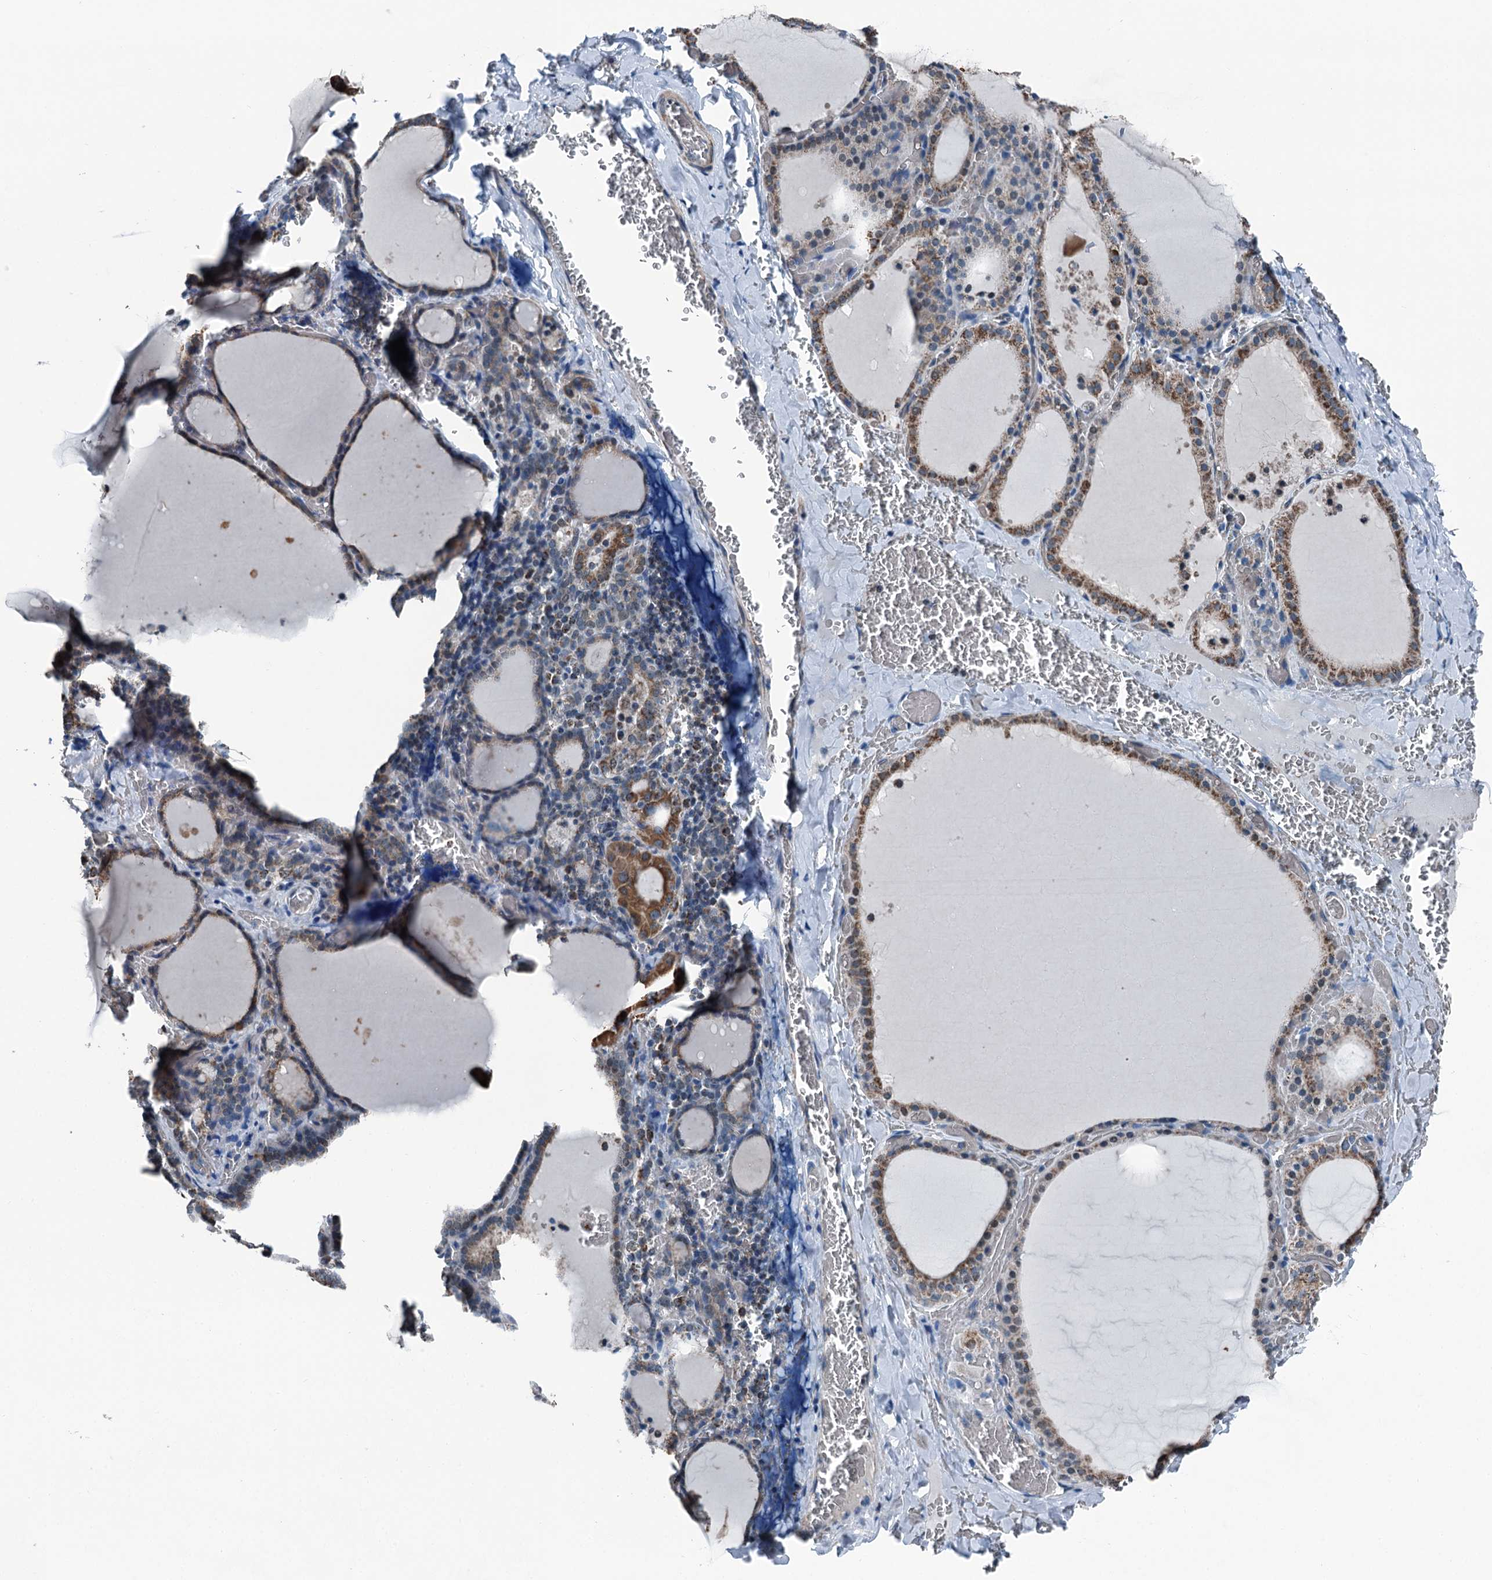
{"staining": {"intensity": "moderate", "quantity": ">75%", "location": "cytoplasmic/membranous"}, "tissue": "thyroid gland", "cell_type": "Glandular cells", "image_type": "normal", "snomed": [{"axis": "morphology", "description": "Normal tissue, NOS"}, {"axis": "topography", "description": "Thyroid gland"}], "caption": "Immunohistochemistry (IHC) (DAB) staining of unremarkable thyroid gland displays moderate cytoplasmic/membranous protein positivity in about >75% of glandular cells. The staining was performed using DAB, with brown indicating positive protein expression. Nuclei are stained blue with hematoxylin.", "gene": "TRPT1", "patient": {"sex": "female", "age": 39}}